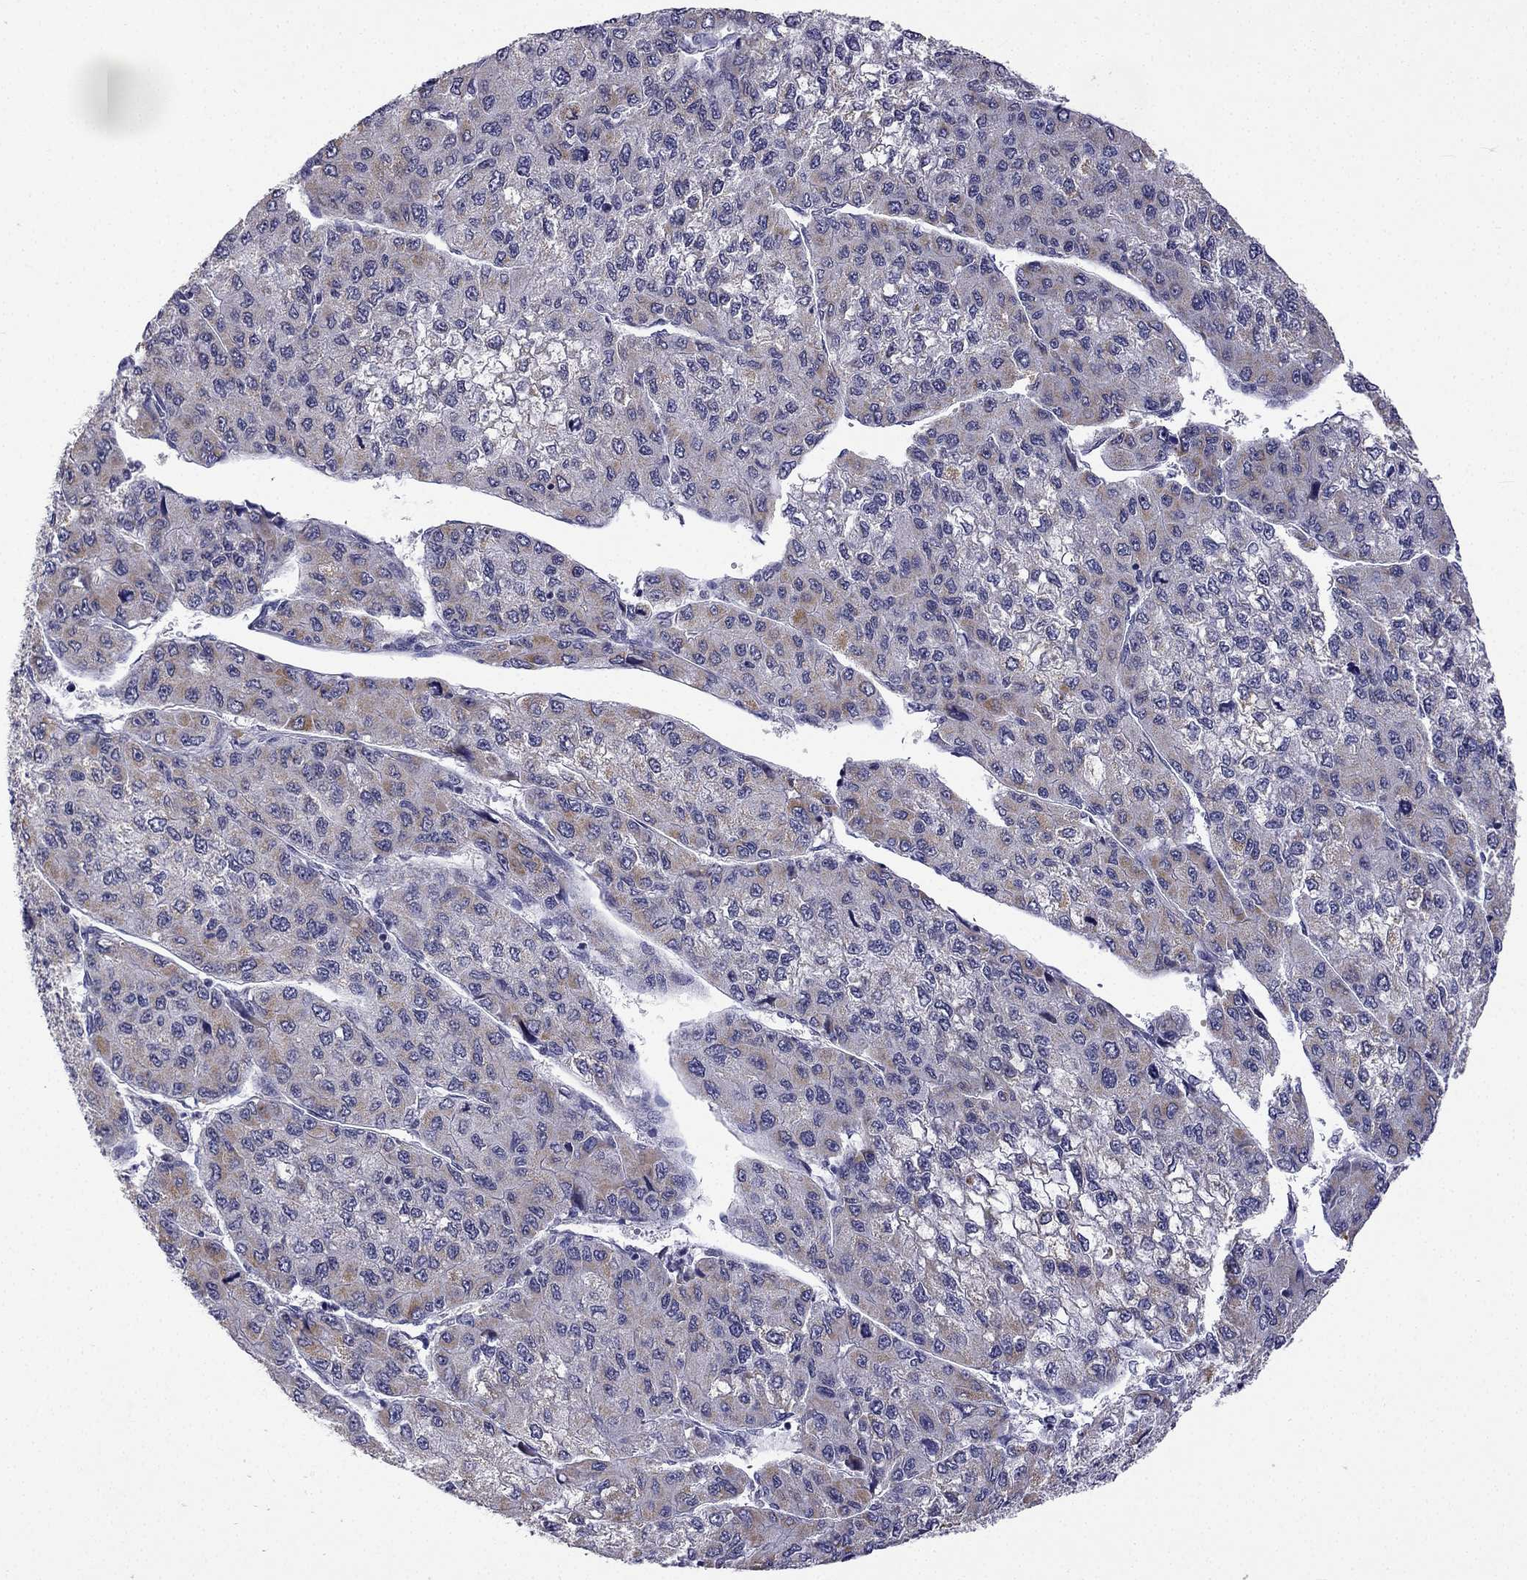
{"staining": {"intensity": "moderate", "quantity": "<25%", "location": "cytoplasmic/membranous"}, "tissue": "liver cancer", "cell_type": "Tumor cells", "image_type": "cancer", "snomed": [{"axis": "morphology", "description": "Carcinoma, Hepatocellular, NOS"}, {"axis": "topography", "description": "Liver"}], "caption": "Immunohistochemistry (IHC) image of neoplastic tissue: liver hepatocellular carcinoma stained using immunohistochemistry (IHC) exhibits low levels of moderate protein expression localized specifically in the cytoplasmic/membranous of tumor cells, appearing as a cytoplasmic/membranous brown color.", "gene": "C5orf49", "patient": {"sex": "female", "age": 66}}